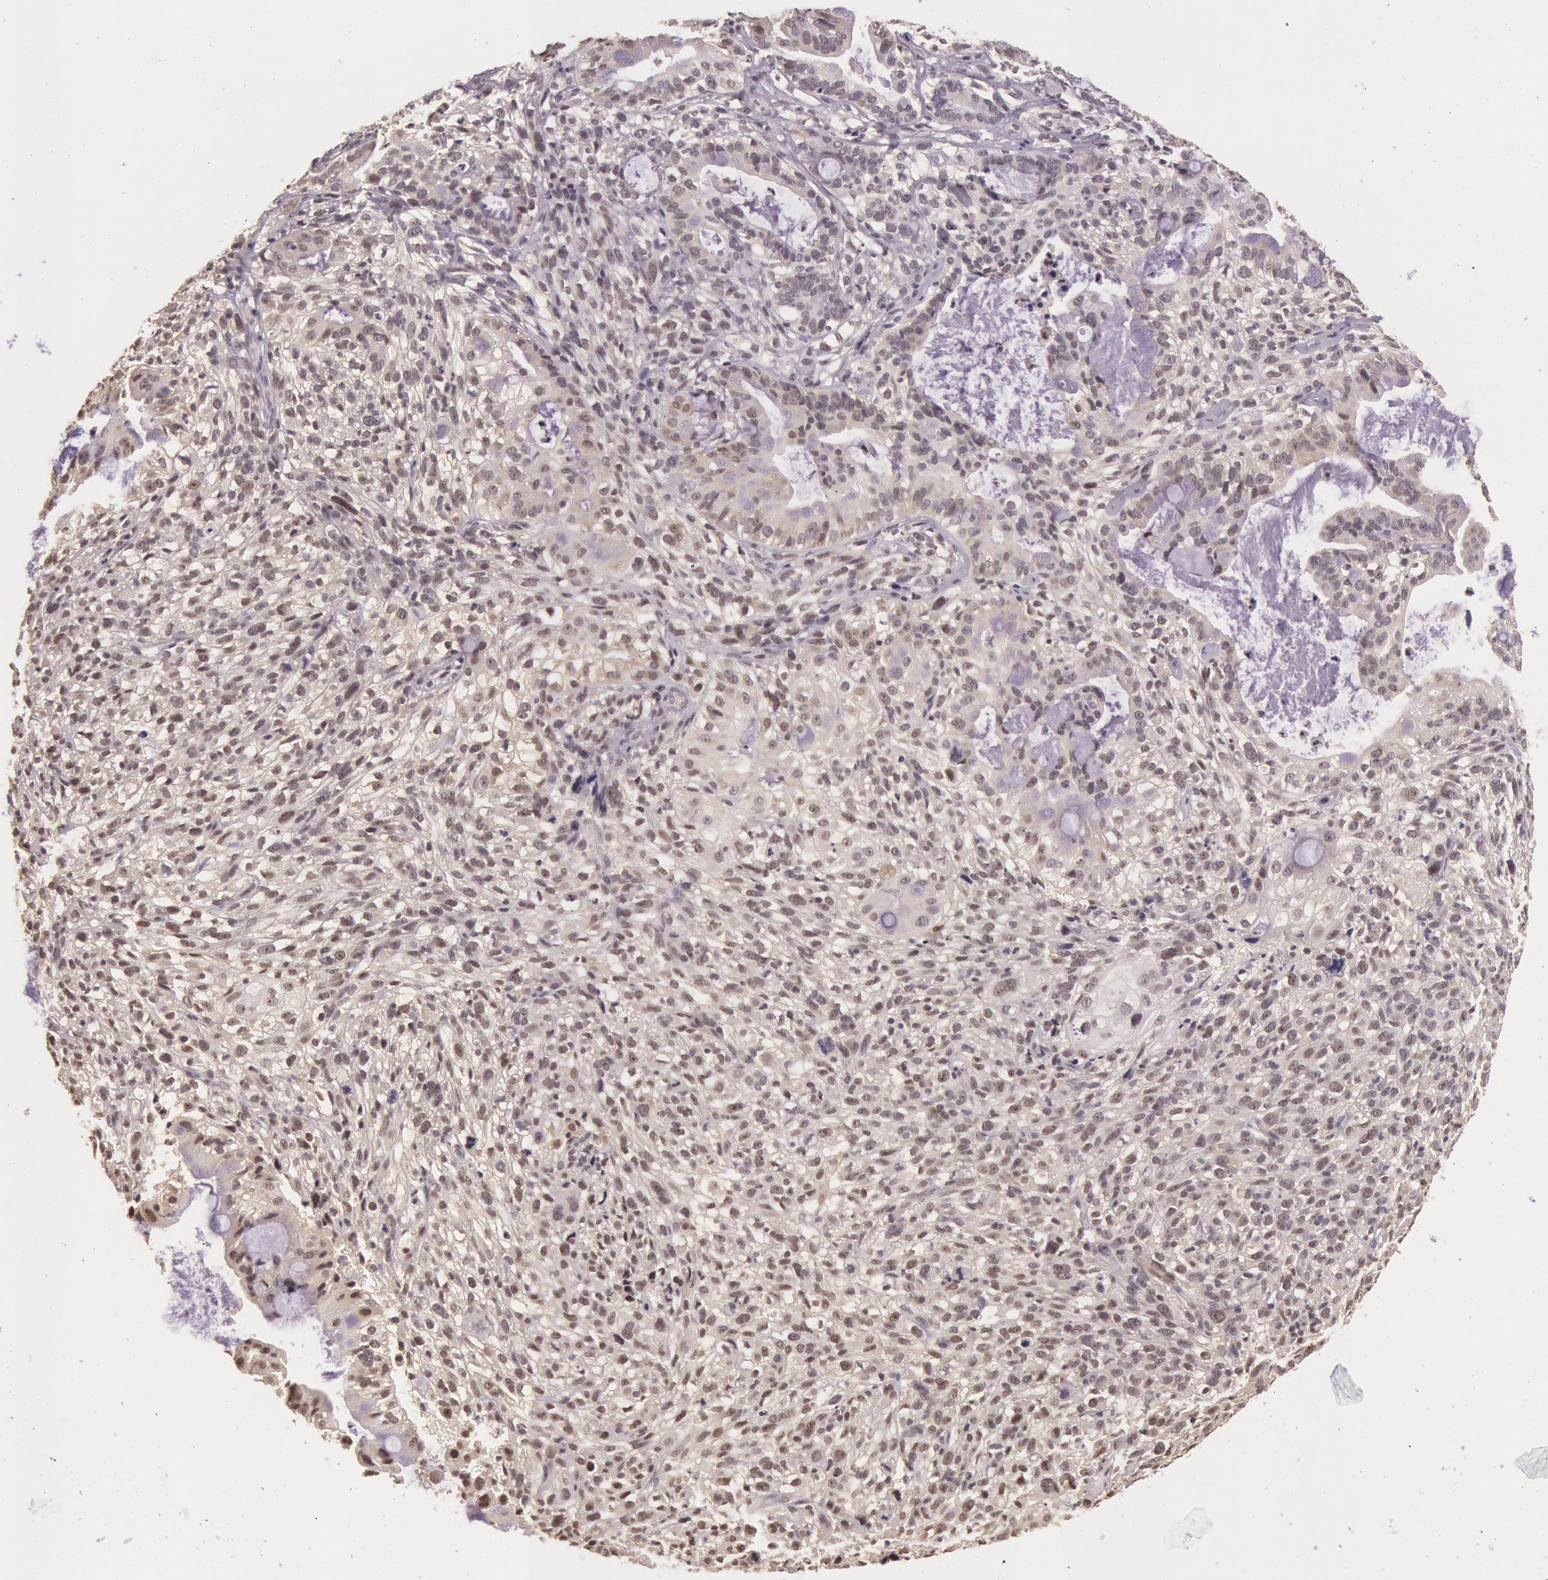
{"staining": {"intensity": "negative", "quantity": "none", "location": "none"}, "tissue": "cervical cancer", "cell_type": "Tumor cells", "image_type": "cancer", "snomed": [{"axis": "morphology", "description": "Adenocarcinoma, NOS"}, {"axis": "topography", "description": "Cervix"}], "caption": "An IHC image of cervical adenocarcinoma is shown. There is no staining in tumor cells of cervical adenocarcinoma. The staining was performed using DAB to visualize the protein expression in brown, while the nuclei were stained in blue with hematoxylin (Magnification: 20x).", "gene": "RTL10", "patient": {"sex": "female", "age": 41}}